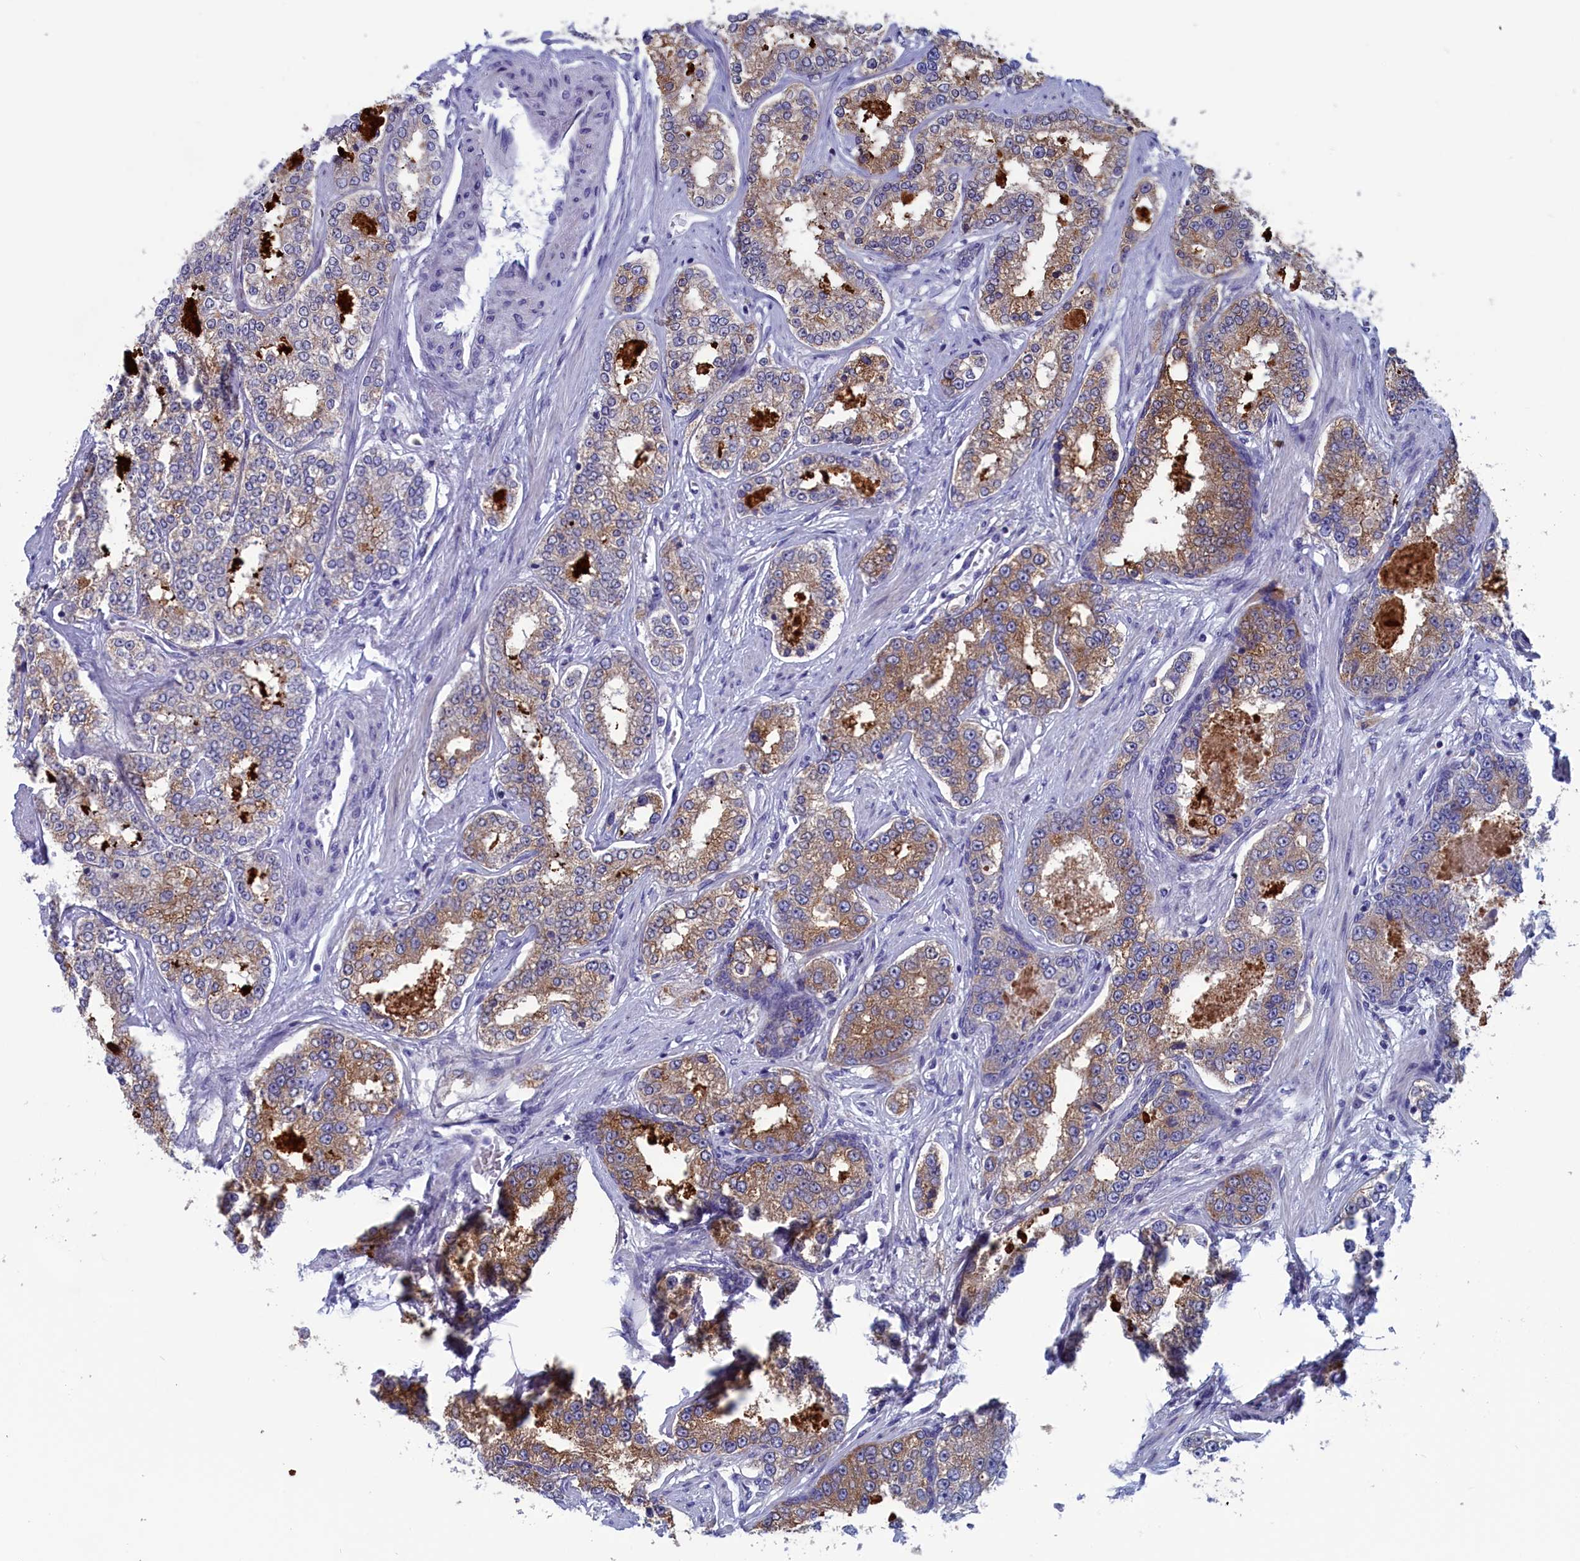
{"staining": {"intensity": "moderate", "quantity": ">75%", "location": "cytoplasmic/membranous"}, "tissue": "prostate cancer", "cell_type": "Tumor cells", "image_type": "cancer", "snomed": [{"axis": "morphology", "description": "Normal tissue, NOS"}, {"axis": "morphology", "description": "Adenocarcinoma, High grade"}, {"axis": "topography", "description": "Prostate"}], "caption": "Protein positivity by IHC exhibits moderate cytoplasmic/membranous positivity in about >75% of tumor cells in prostate cancer. The protein of interest is stained brown, and the nuclei are stained in blue (DAB (3,3'-diaminobenzidine) IHC with brightfield microscopy, high magnification).", "gene": "NIBAN3", "patient": {"sex": "male", "age": 83}}